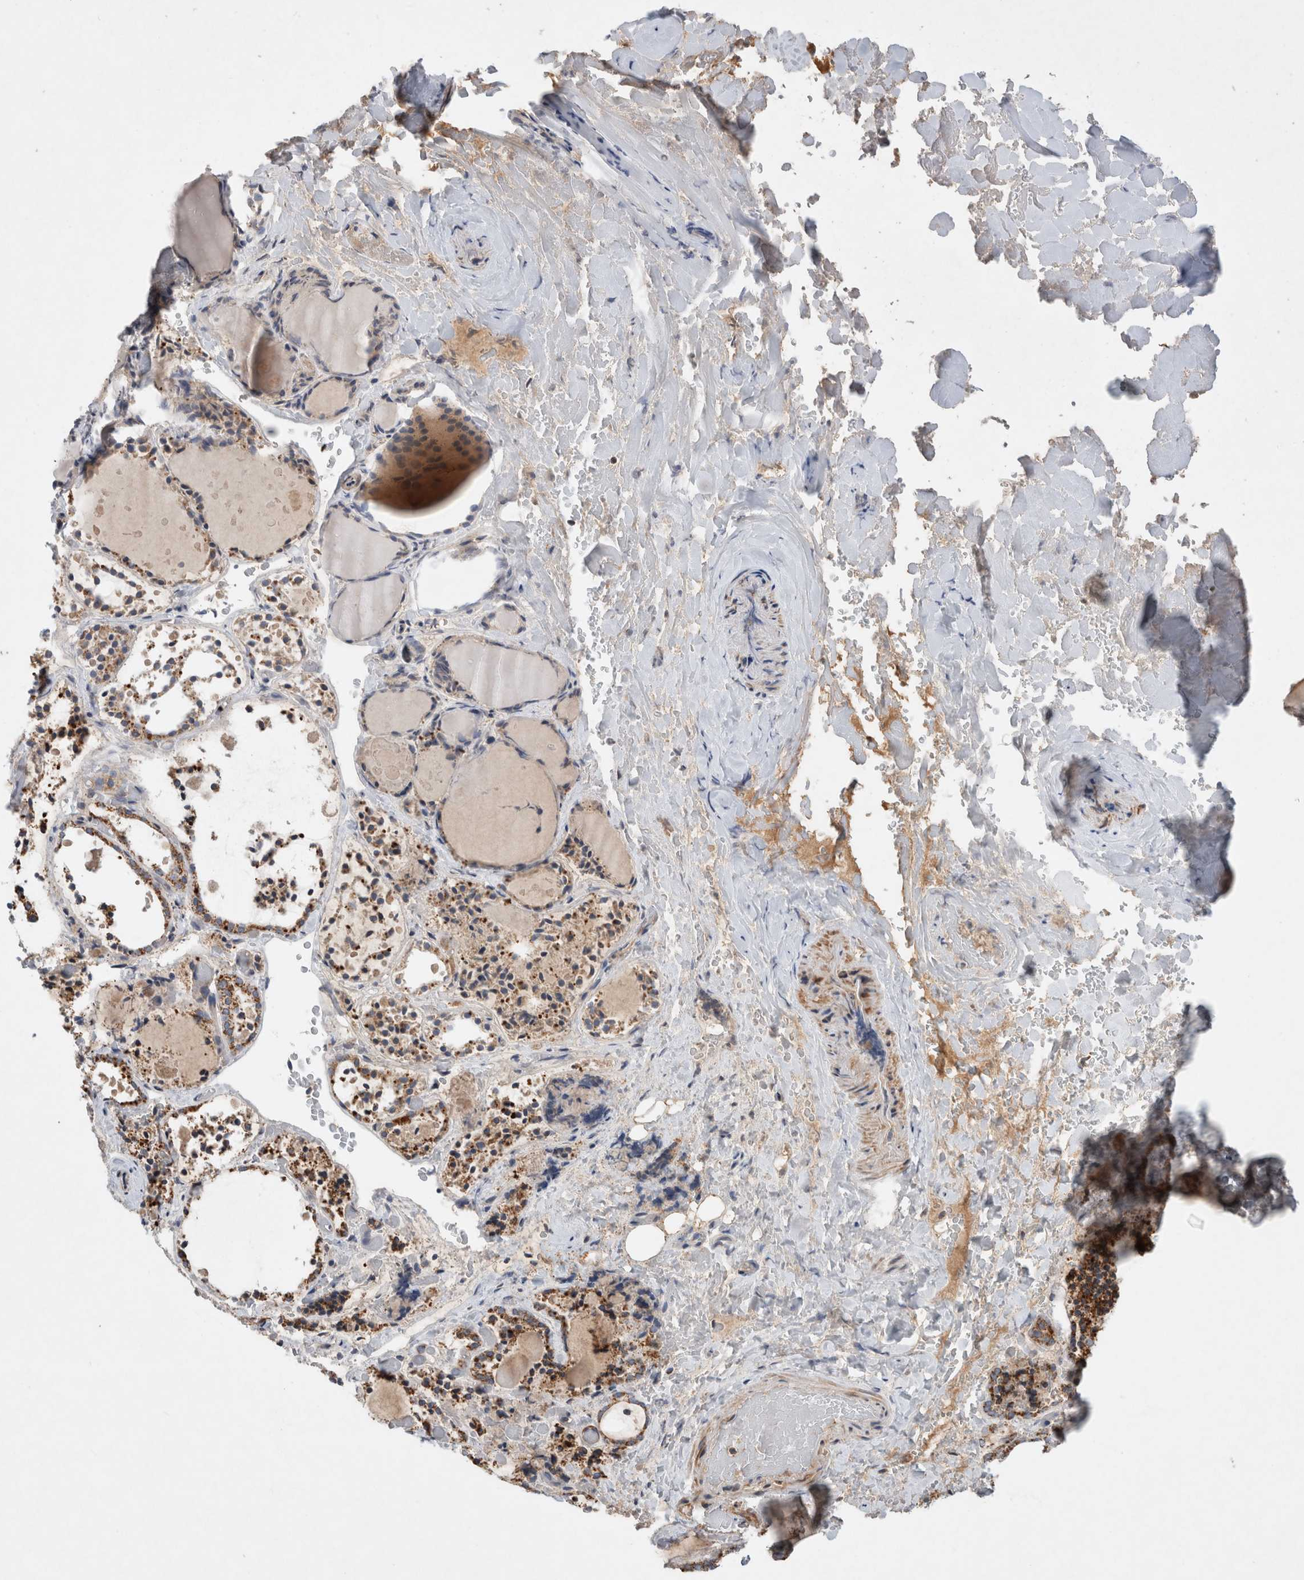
{"staining": {"intensity": "moderate", "quantity": ">75%", "location": "cytoplasmic/membranous"}, "tissue": "thyroid gland", "cell_type": "Glandular cells", "image_type": "normal", "snomed": [{"axis": "morphology", "description": "Normal tissue, NOS"}, {"axis": "topography", "description": "Thyroid gland"}], "caption": "Moderate cytoplasmic/membranous positivity is identified in approximately >75% of glandular cells in unremarkable thyroid gland.", "gene": "MRPS28", "patient": {"sex": "female", "age": 44}}